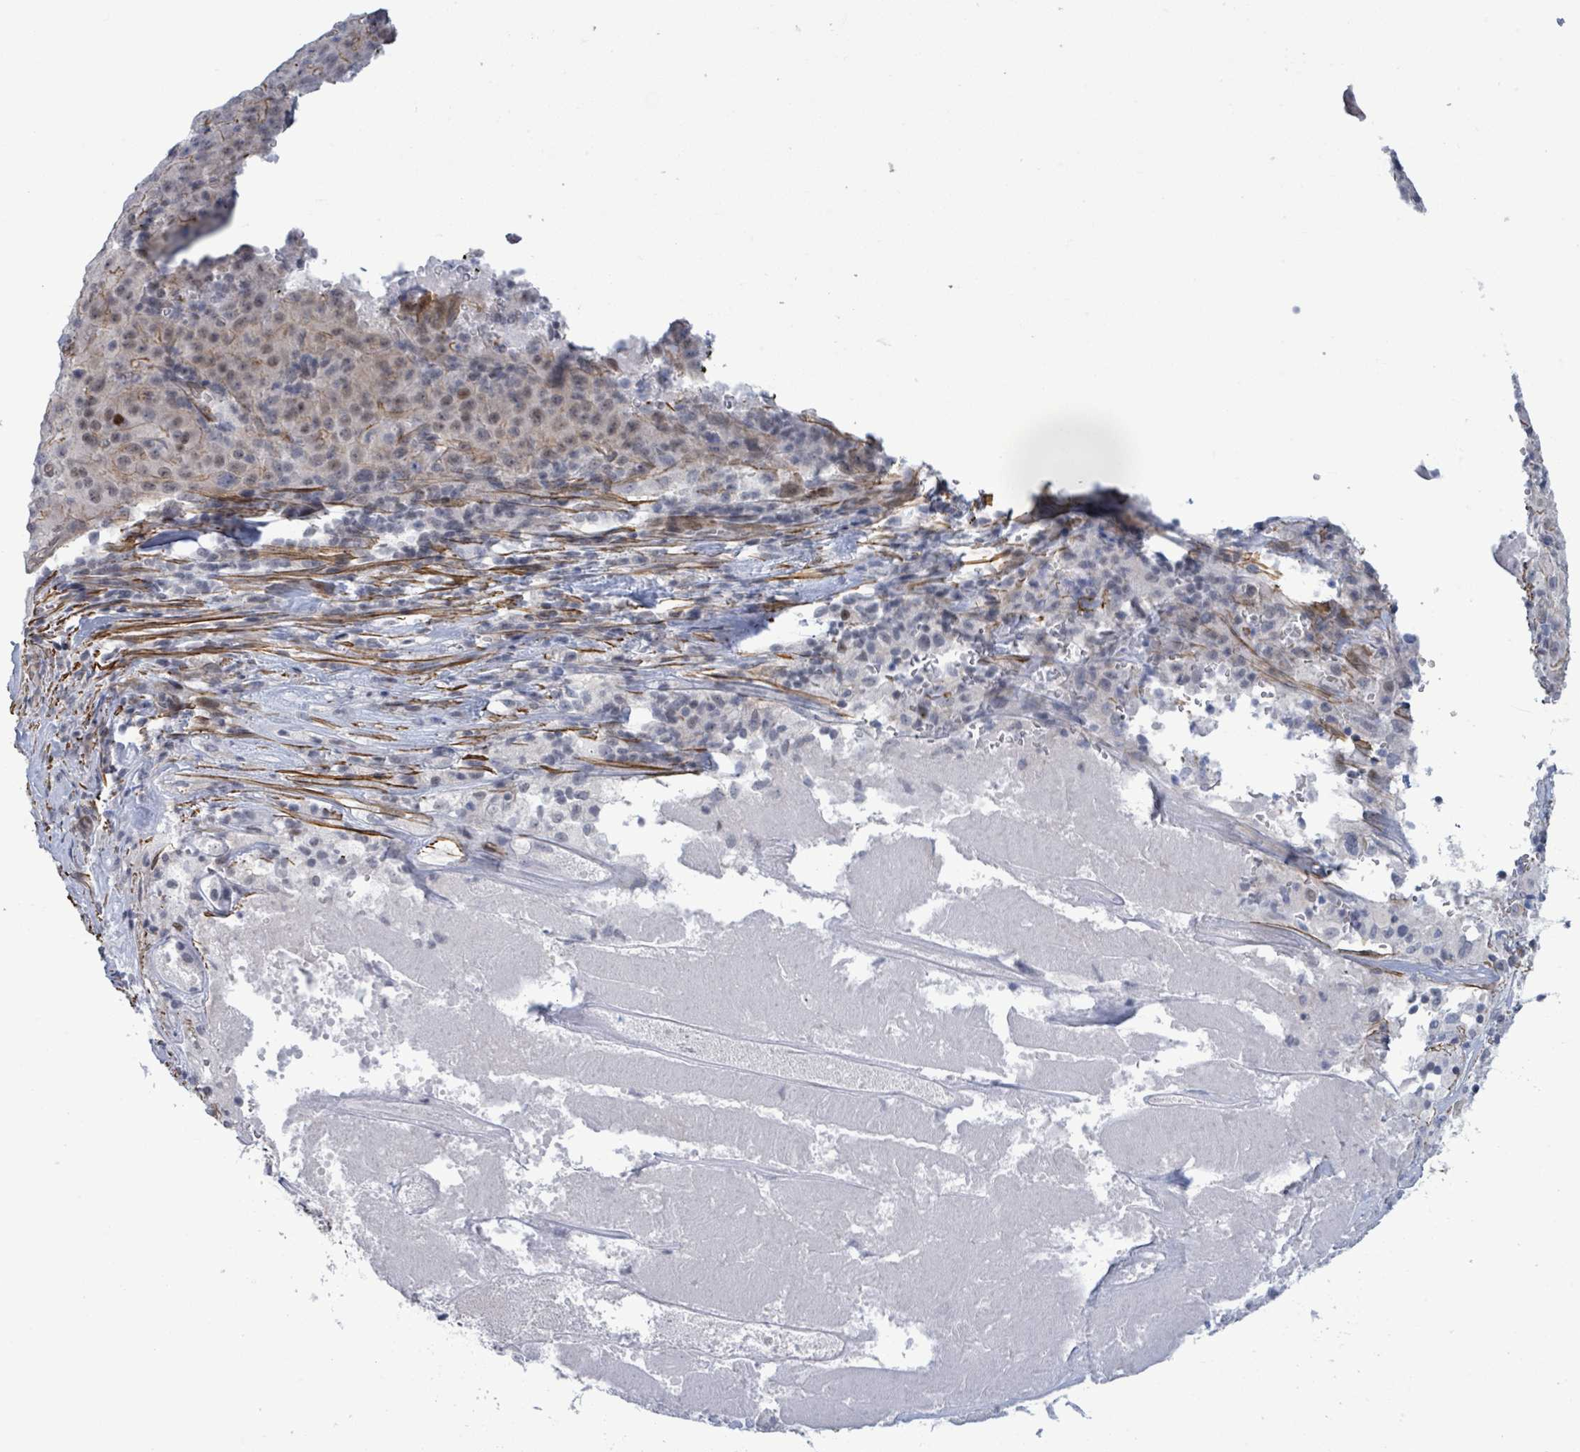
{"staining": {"intensity": "weak", "quantity": "<25%", "location": "nuclear"}, "tissue": "pancreatic cancer", "cell_type": "Tumor cells", "image_type": "cancer", "snomed": [{"axis": "morphology", "description": "Adenocarcinoma, NOS"}, {"axis": "topography", "description": "Pancreas"}], "caption": "Micrograph shows no significant protein expression in tumor cells of pancreatic cancer. (DAB (3,3'-diaminobenzidine) immunohistochemistry (IHC) with hematoxylin counter stain).", "gene": "DMRTC1B", "patient": {"sex": "male", "age": 63}}